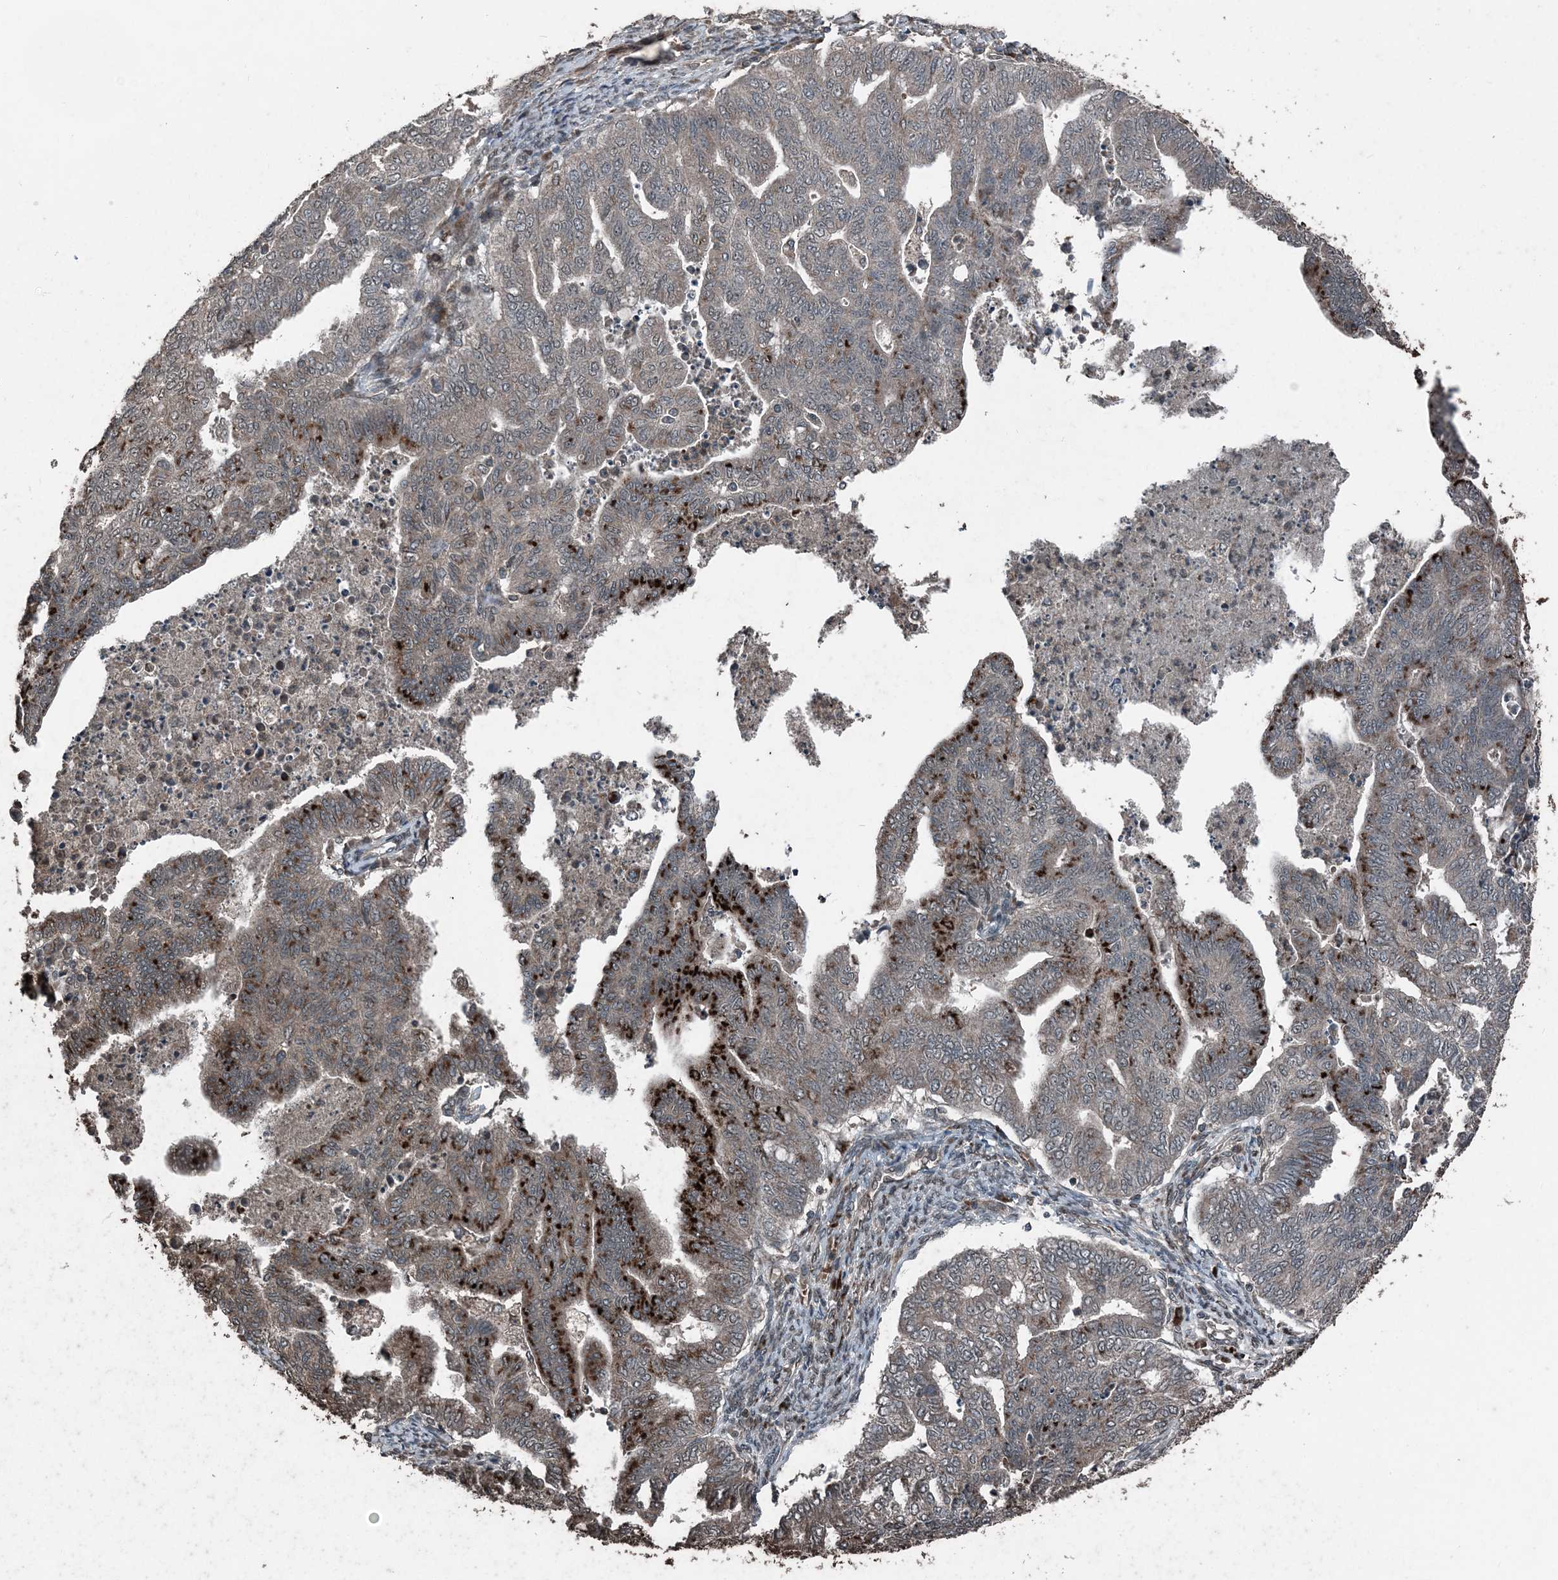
{"staining": {"intensity": "strong", "quantity": "25%-75%", "location": "cytoplasmic/membranous"}, "tissue": "endometrial cancer", "cell_type": "Tumor cells", "image_type": "cancer", "snomed": [{"axis": "morphology", "description": "Adenocarcinoma, NOS"}, {"axis": "topography", "description": "Endometrium"}], "caption": "Brown immunohistochemical staining in human endometrial cancer (adenocarcinoma) exhibits strong cytoplasmic/membranous positivity in about 25%-75% of tumor cells.", "gene": "CFL1", "patient": {"sex": "female", "age": 79}}